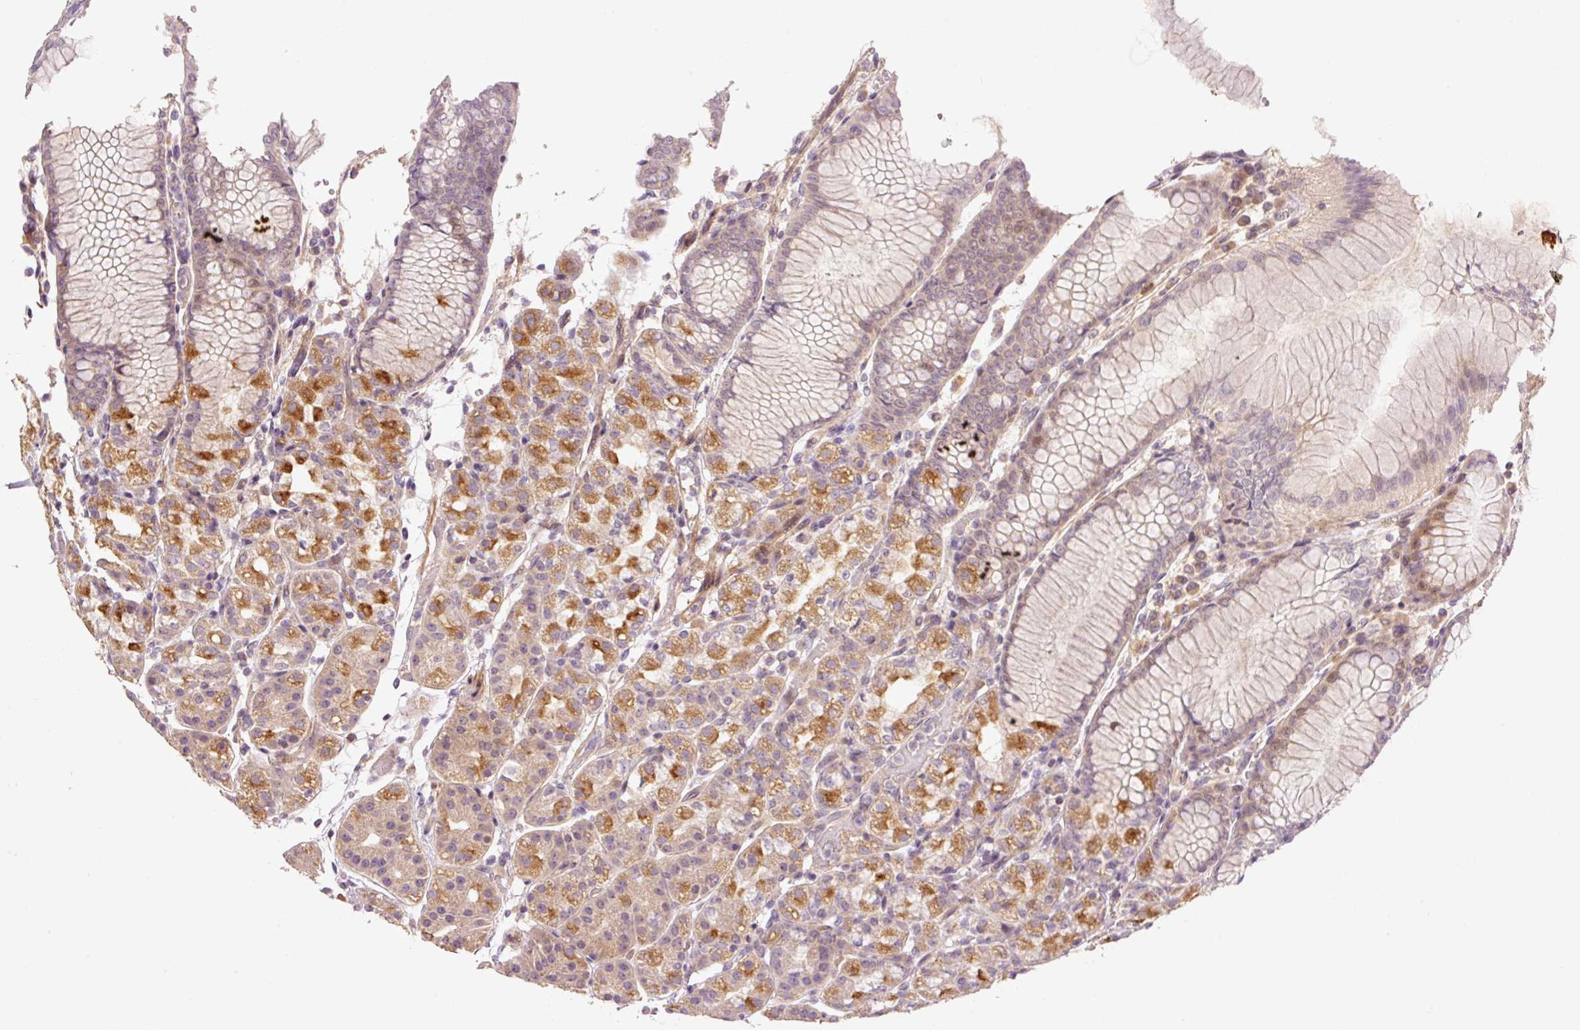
{"staining": {"intensity": "moderate", "quantity": "25%-75%", "location": "cytoplasmic/membranous"}, "tissue": "stomach", "cell_type": "Glandular cells", "image_type": "normal", "snomed": [{"axis": "morphology", "description": "Normal tissue, NOS"}, {"axis": "topography", "description": "Stomach"}], "caption": "A high-resolution image shows immunohistochemistry staining of unremarkable stomach, which displays moderate cytoplasmic/membranous expression in about 25%-75% of glandular cells.", "gene": "SLC29A3", "patient": {"sex": "female", "age": 57}}